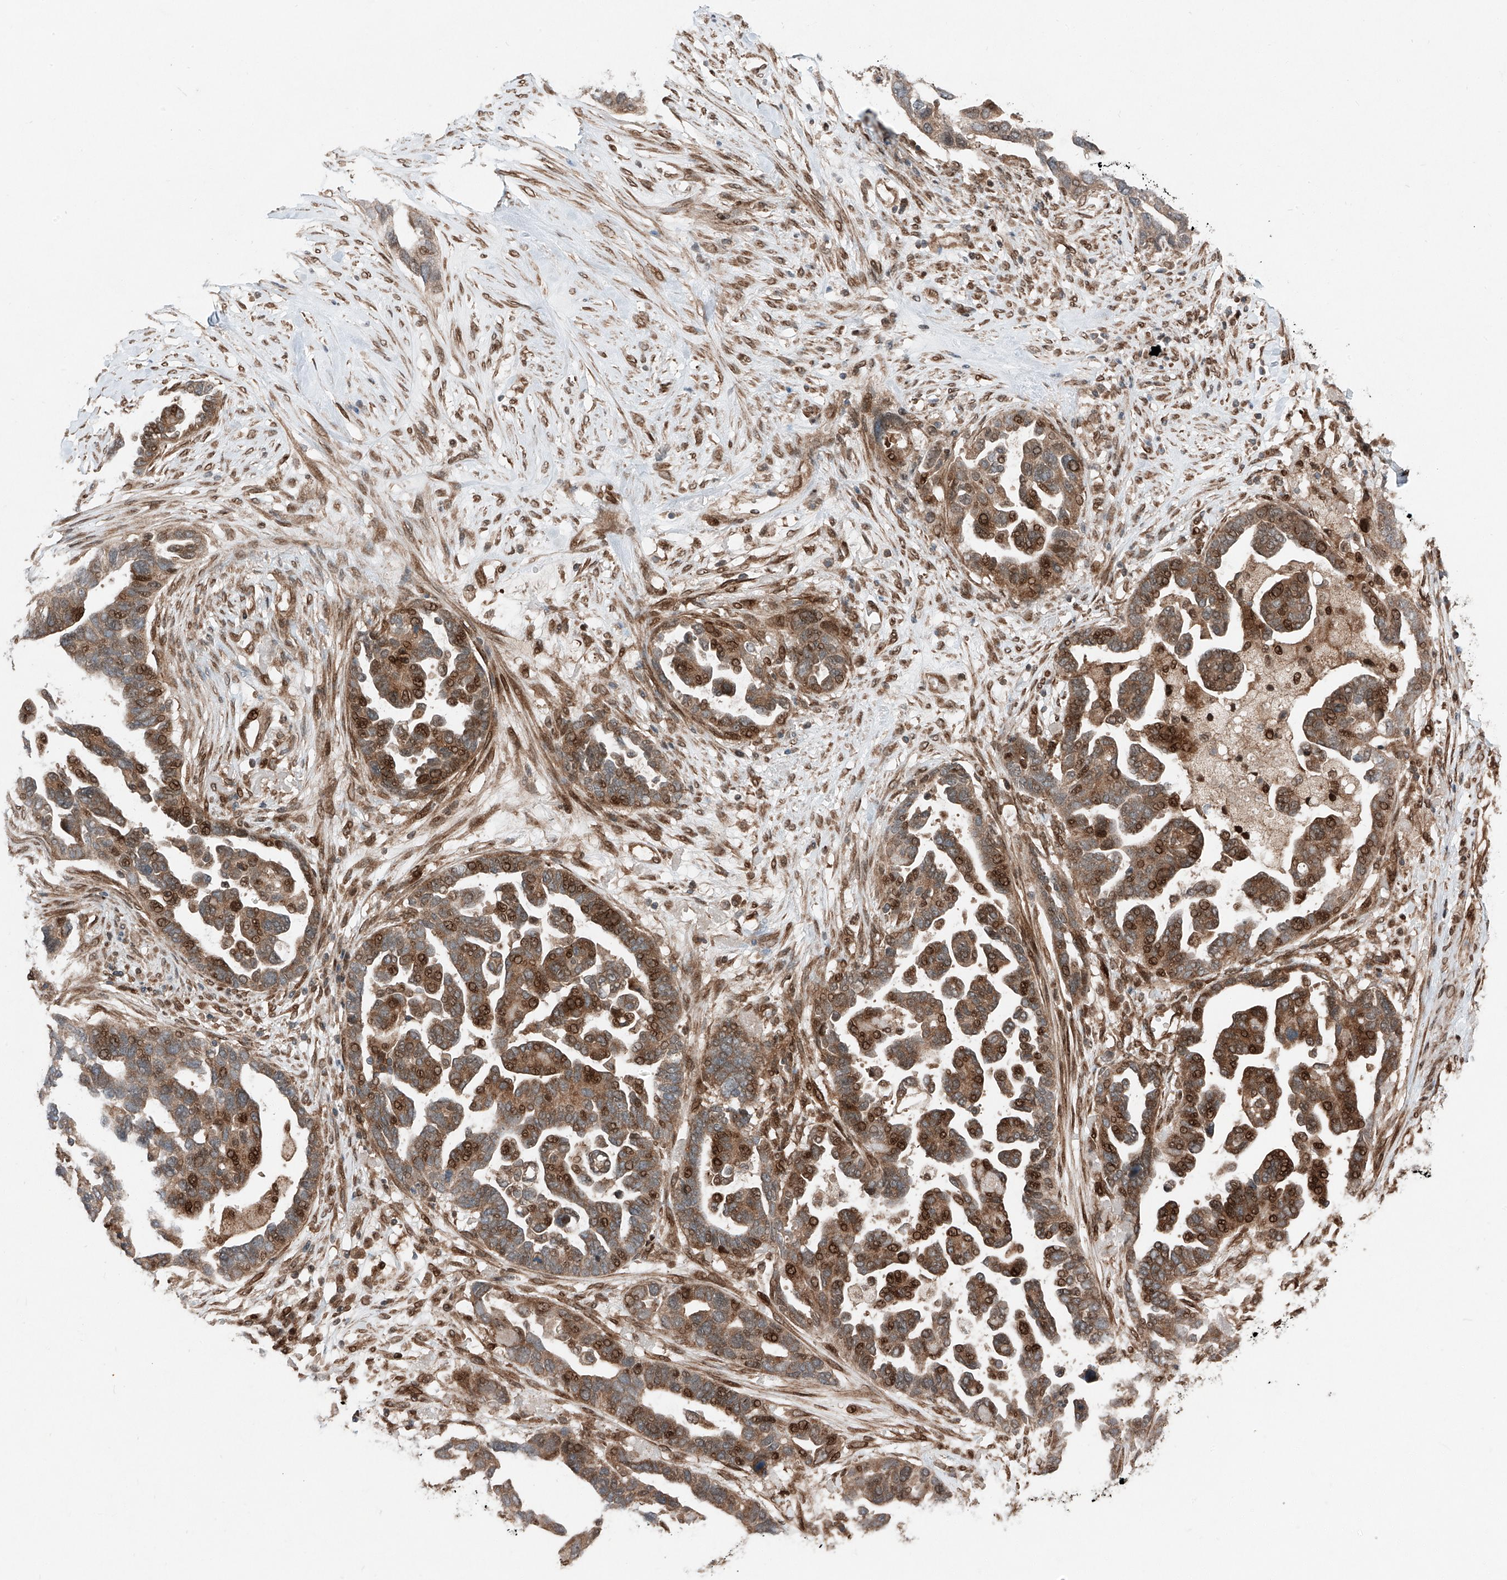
{"staining": {"intensity": "moderate", "quantity": ">75%", "location": "cytoplasmic/membranous,nuclear"}, "tissue": "ovarian cancer", "cell_type": "Tumor cells", "image_type": "cancer", "snomed": [{"axis": "morphology", "description": "Cystadenocarcinoma, serous, NOS"}, {"axis": "topography", "description": "Ovary"}], "caption": "The histopathology image displays a brown stain indicating the presence of a protein in the cytoplasmic/membranous and nuclear of tumor cells in ovarian cancer. The protein is stained brown, and the nuclei are stained in blue (DAB IHC with brightfield microscopy, high magnification).", "gene": "CEP162", "patient": {"sex": "female", "age": 54}}